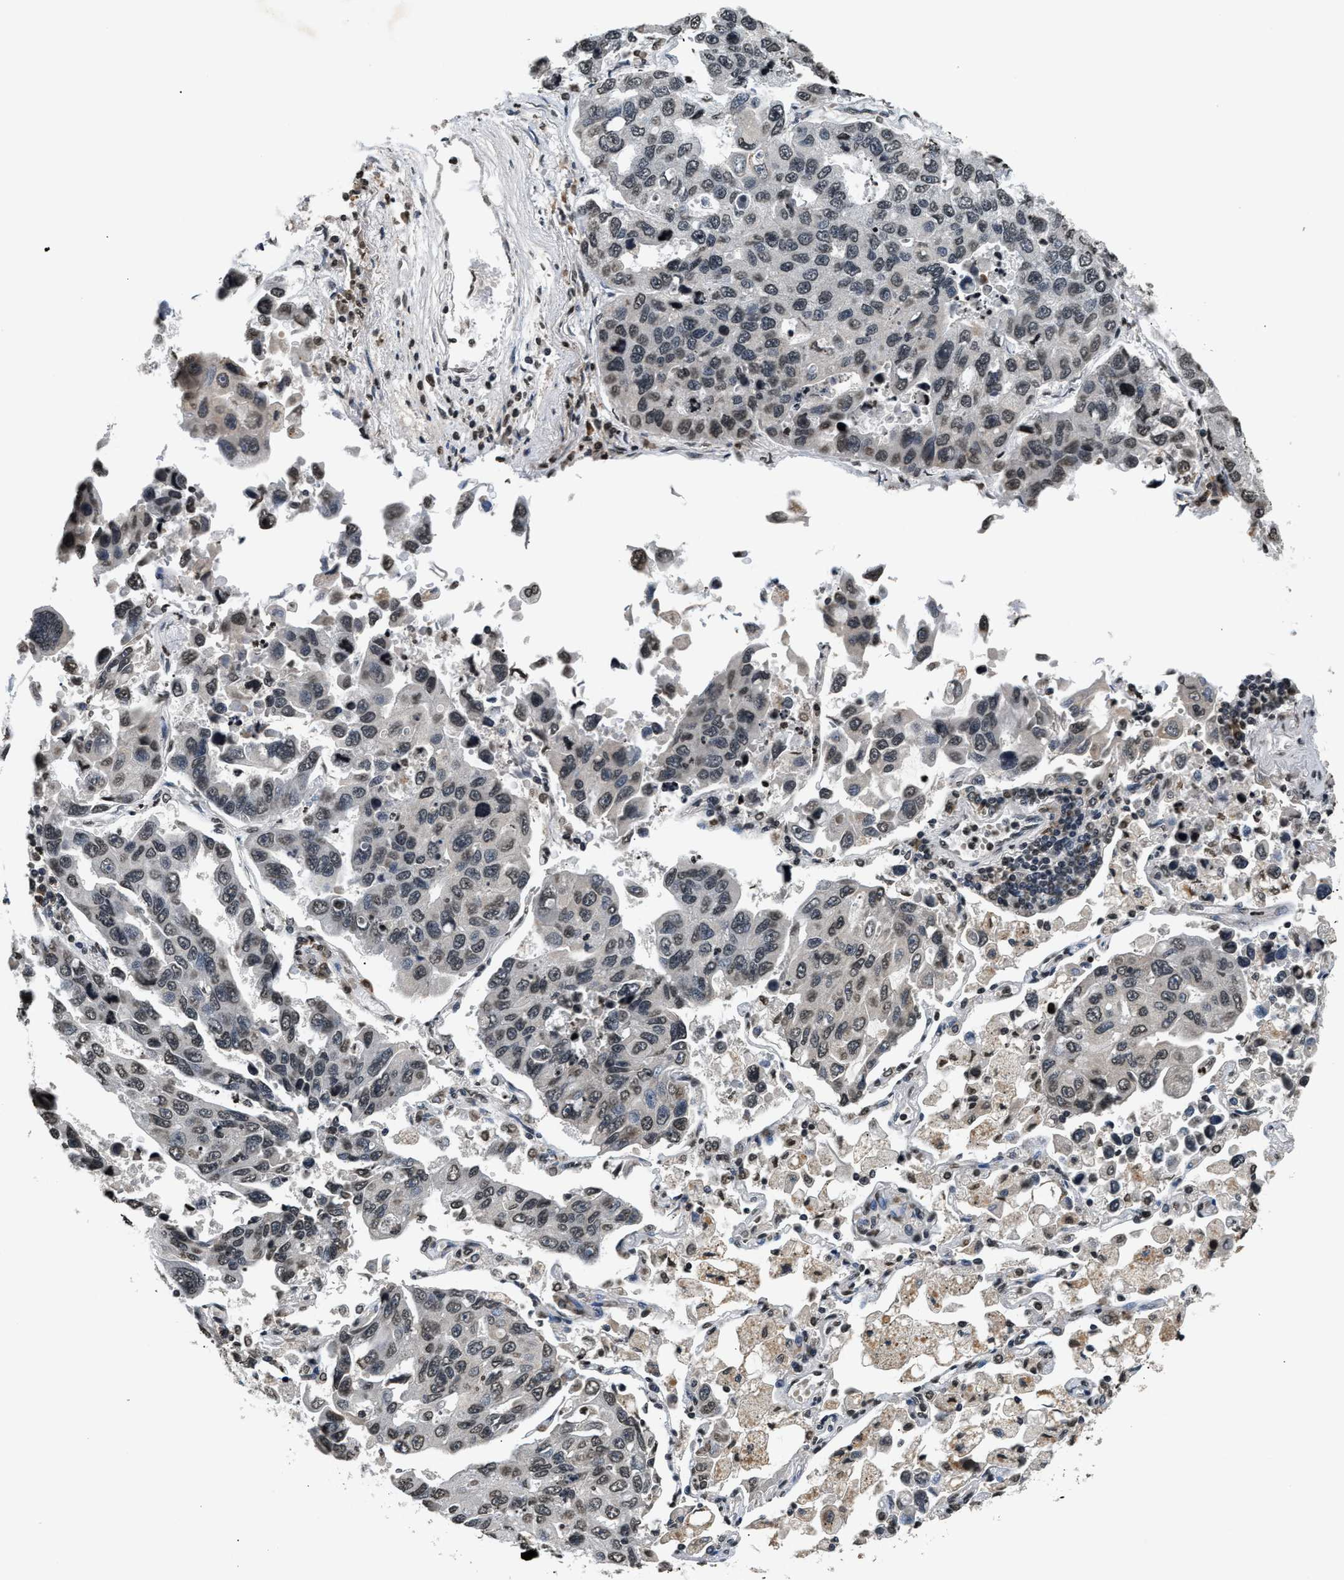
{"staining": {"intensity": "weak", "quantity": "25%-75%", "location": "nuclear"}, "tissue": "lung cancer", "cell_type": "Tumor cells", "image_type": "cancer", "snomed": [{"axis": "morphology", "description": "Adenocarcinoma, NOS"}, {"axis": "topography", "description": "Lung"}], "caption": "Lung cancer (adenocarcinoma) stained with DAB immunohistochemistry (IHC) demonstrates low levels of weak nuclear staining in approximately 25%-75% of tumor cells.", "gene": "DNASE1L3", "patient": {"sex": "male", "age": 64}}